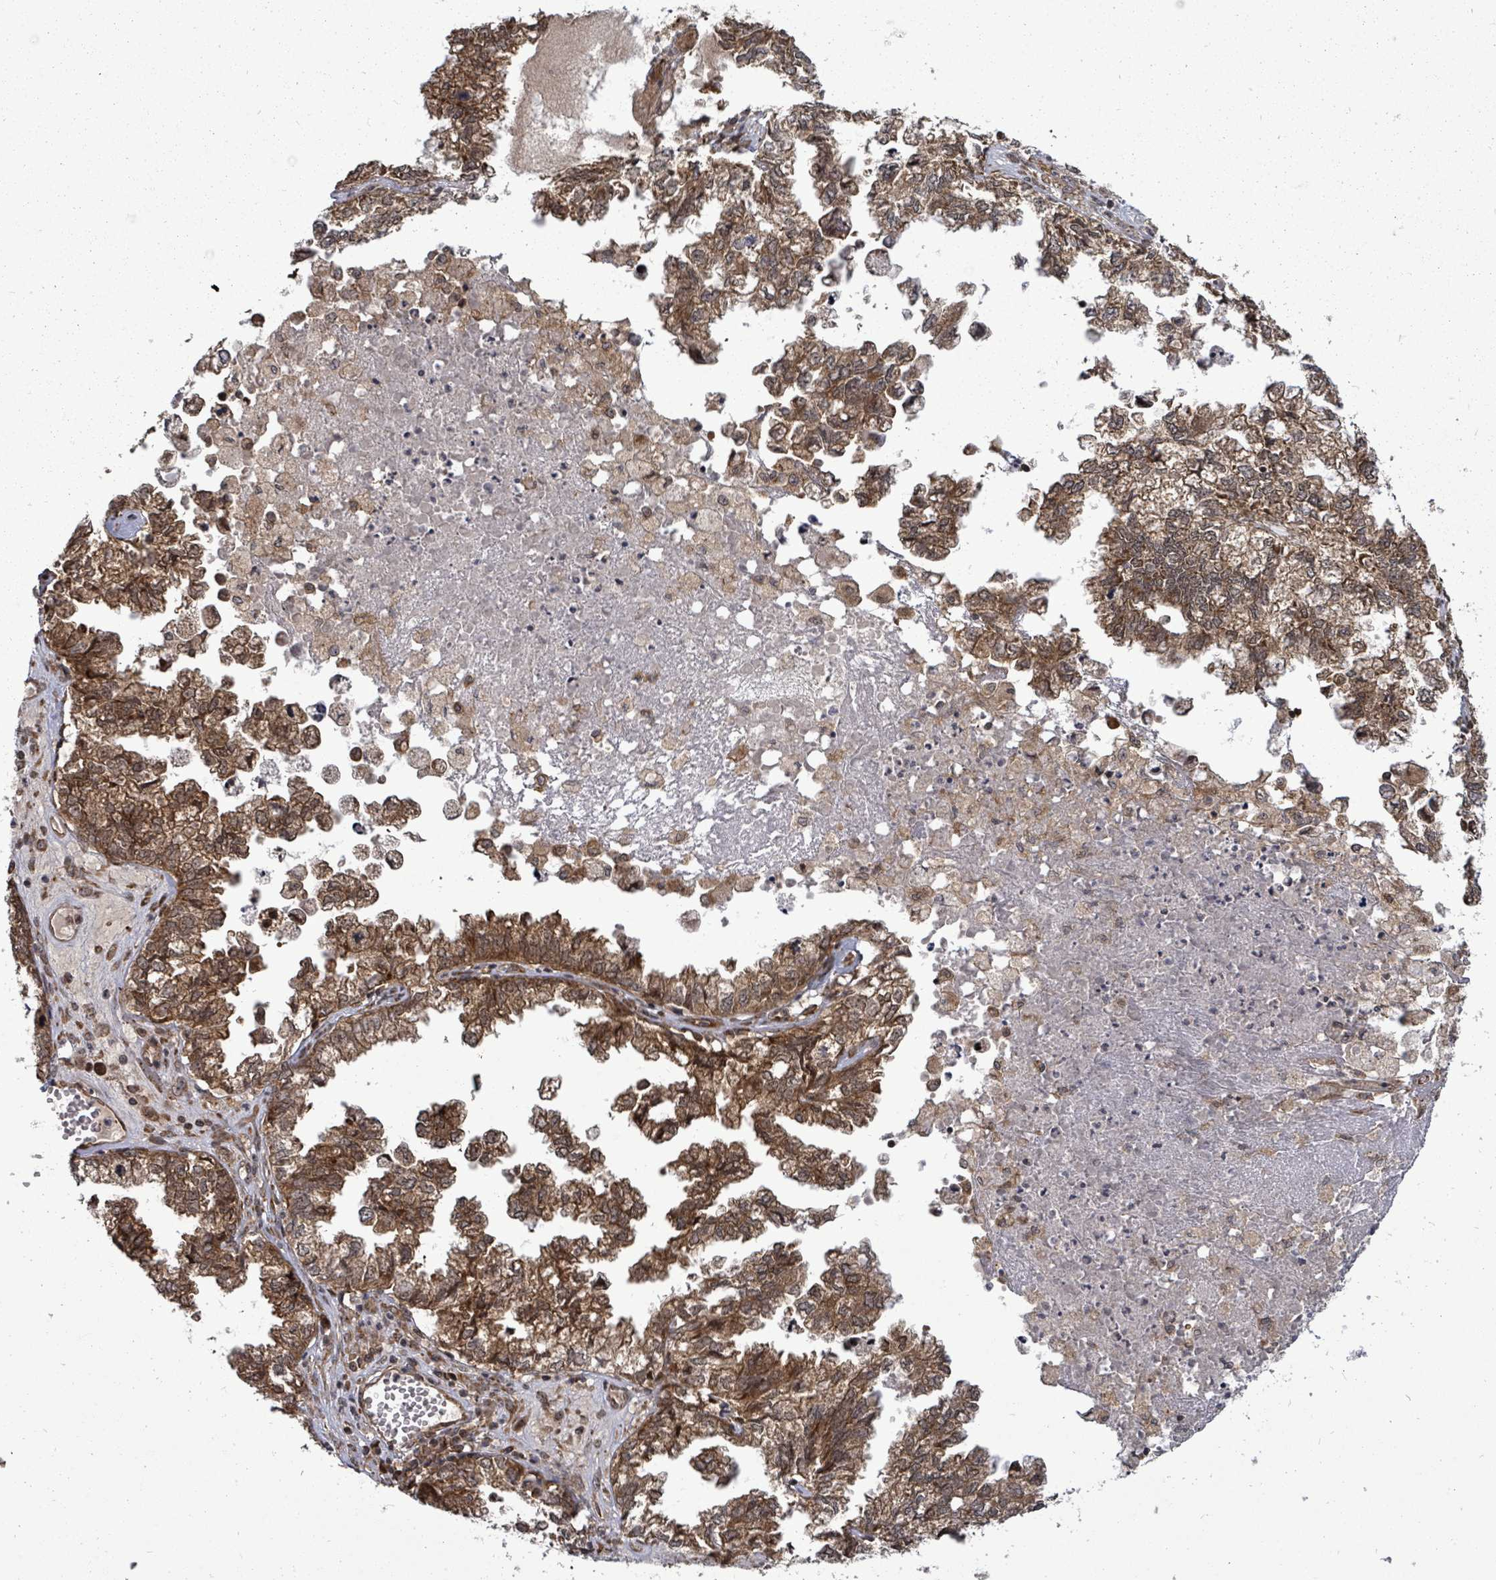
{"staining": {"intensity": "strong", "quantity": ">75%", "location": "cytoplasmic/membranous"}, "tissue": "ovarian cancer", "cell_type": "Tumor cells", "image_type": "cancer", "snomed": [{"axis": "morphology", "description": "Cystadenocarcinoma, mucinous, NOS"}, {"axis": "topography", "description": "Ovary"}], "caption": "Mucinous cystadenocarcinoma (ovarian) stained with DAB (3,3'-diaminobenzidine) IHC shows high levels of strong cytoplasmic/membranous expression in approximately >75% of tumor cells.", "gene": "EIF3C", "patient": {"sex": "female", "age": 72}}